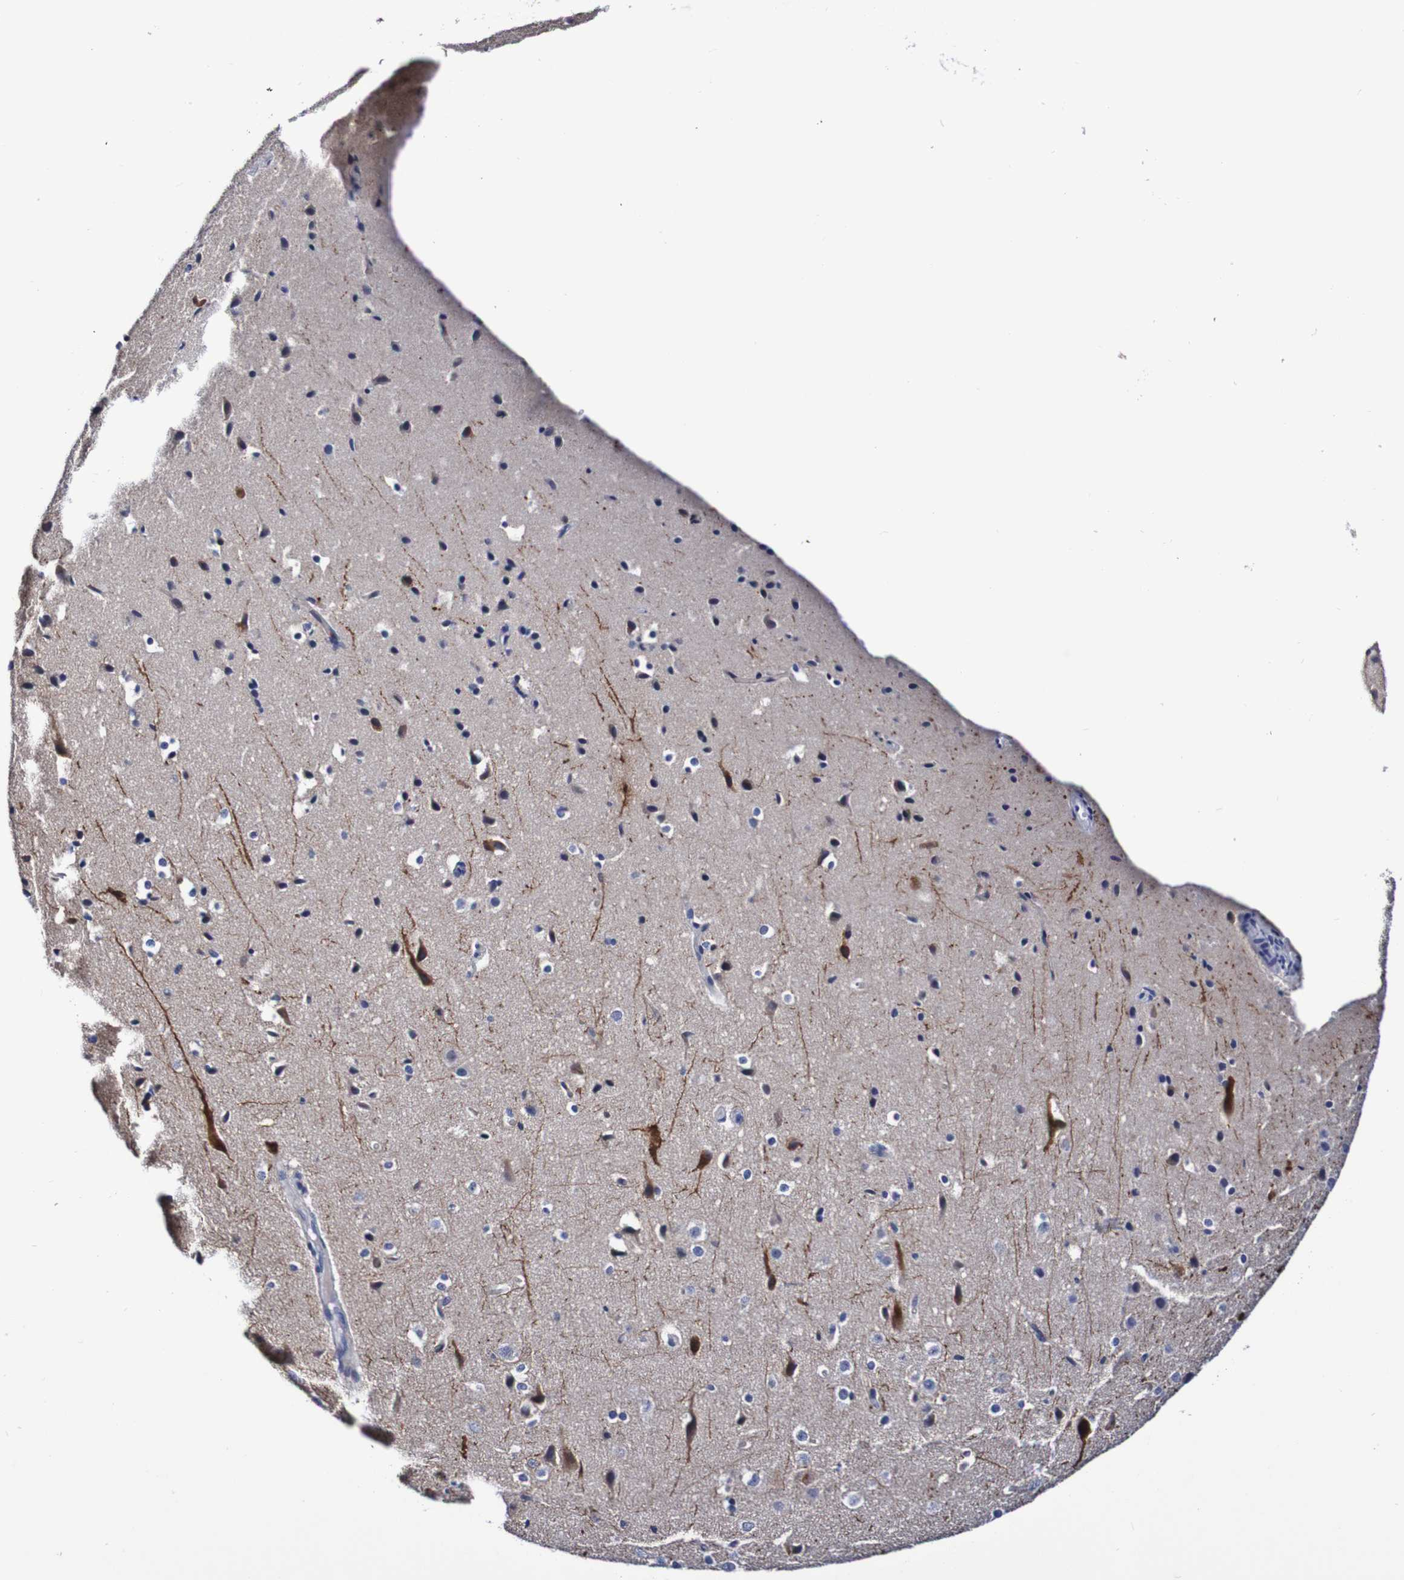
{"staining": {"intensity": "negative", "quantity": "none", "location": "none"}, "tissue": "cerebral cortex", "cell_type": "Endothelial cells", "image_type": "normal", "snomed": [{"axis": "morphology", "description": "Normal tissue, NOS"}, {"axis": "morphology", "description": "Developmental malformation"}, {"axis": "topography", "description": "Cerebral cortex"}], "caption": "A high-resolution photomicrograph shows immunohistochemistry staining of normal cerebral cortex, which shows no significant positivity in endothelial cells.", "gene": "SEZ6", "patient": {"sex": "female", "age": 30}}